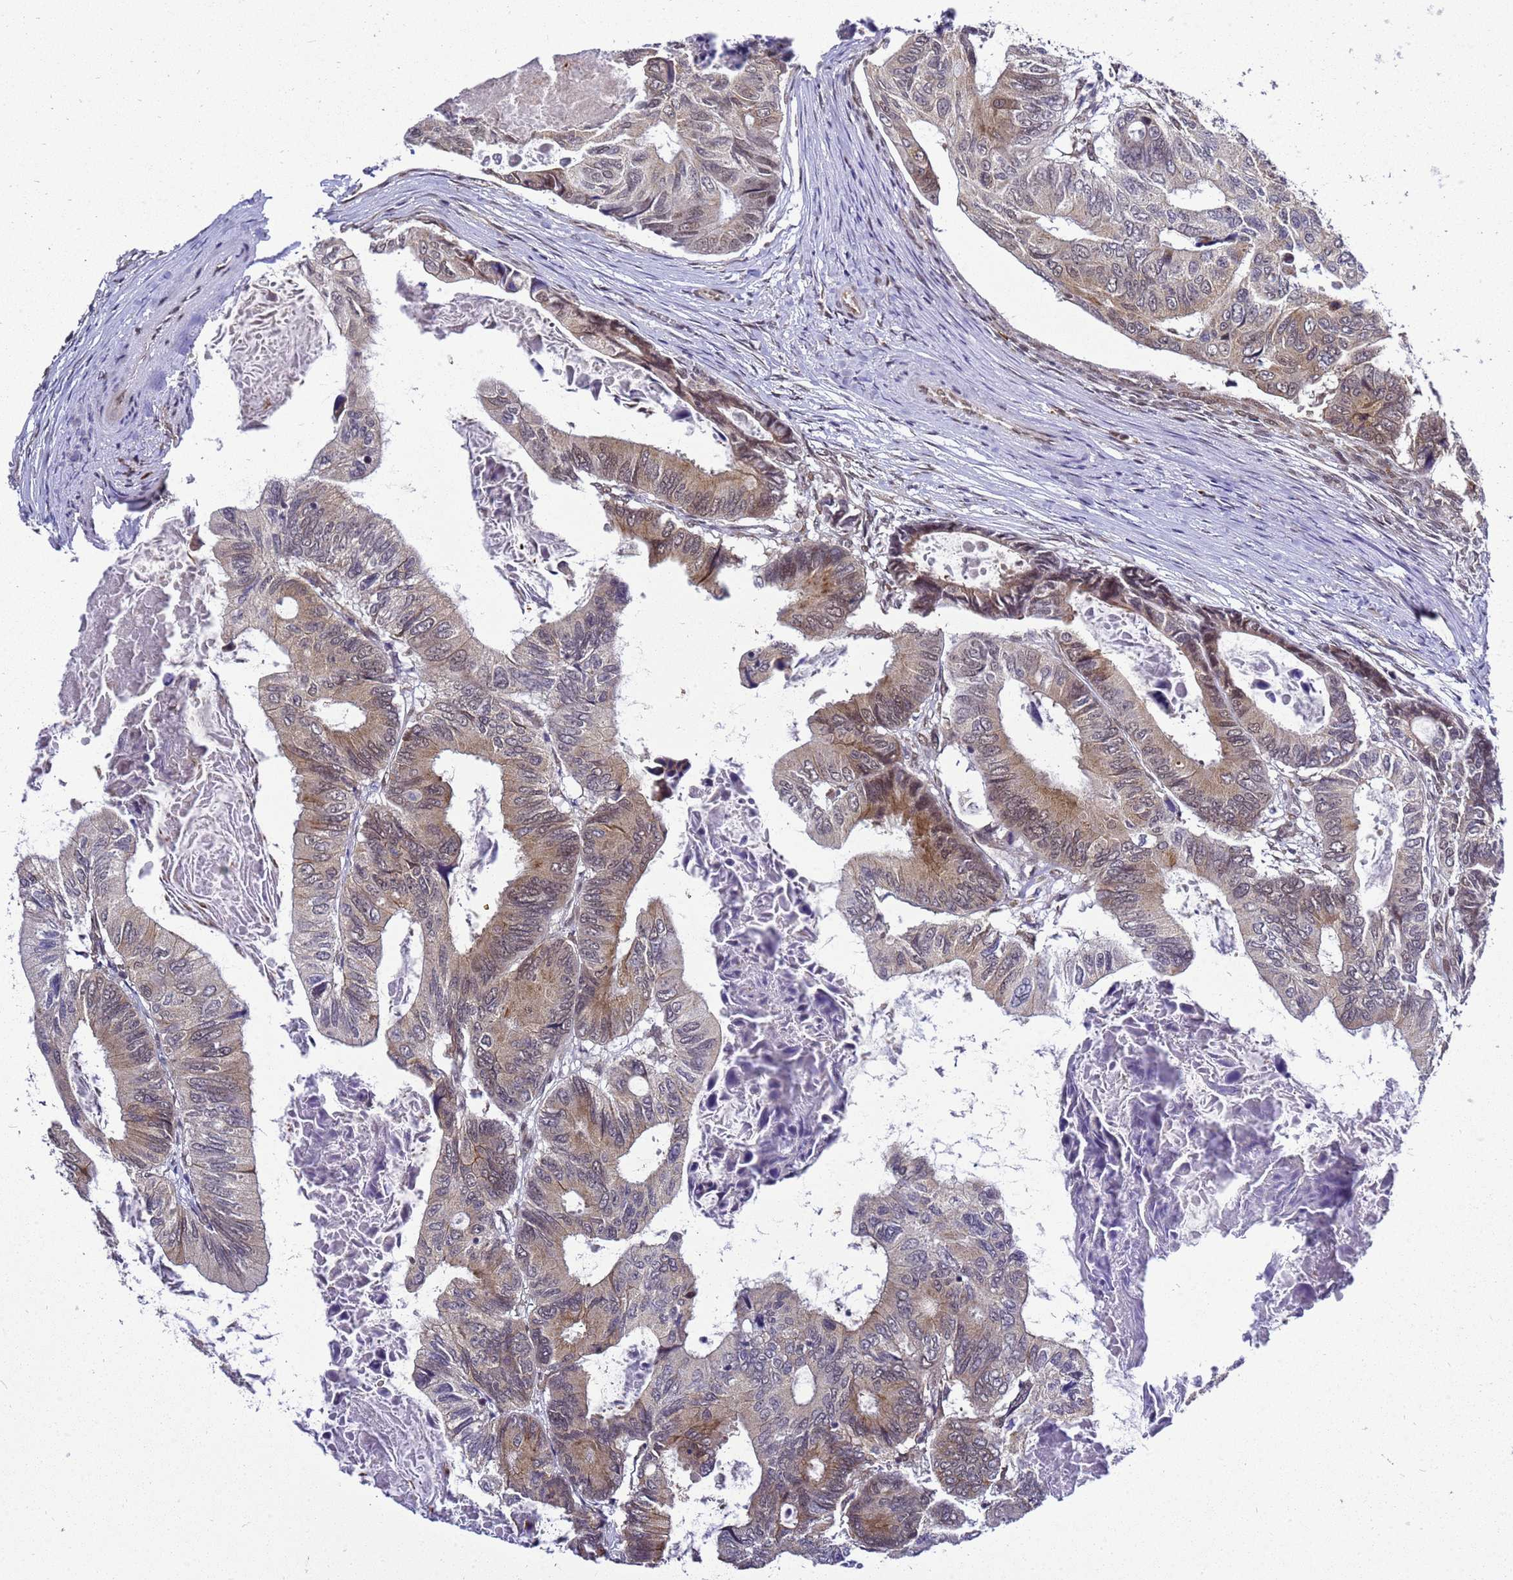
{"staining": {"intensity": "moderate", "quantity": "25%-75%", "location": "cytoplasmic/membranous"}, "tissue": "colorectal cancer", "cell_type": "Tumor cells", "image_type": "cancer", "snomed": [{"axis": "morphology", "description": "Adenocarcinoma, NOS"}, {"axis": "topography", "description": "Colon"}], "caption": "Colorectal adenocarcinoma was stained to show a protein in brown. There is medium levels of moderate cytoplasmic/membranous staining in approximately 25%-75% of tumor cells. (DAB (3,3'-diaminobenzidine) IHC, brown staining for protein, blue staining for nuclei).", "gene": "SMN1", "patient": {"sex": "male", "age": 85}}